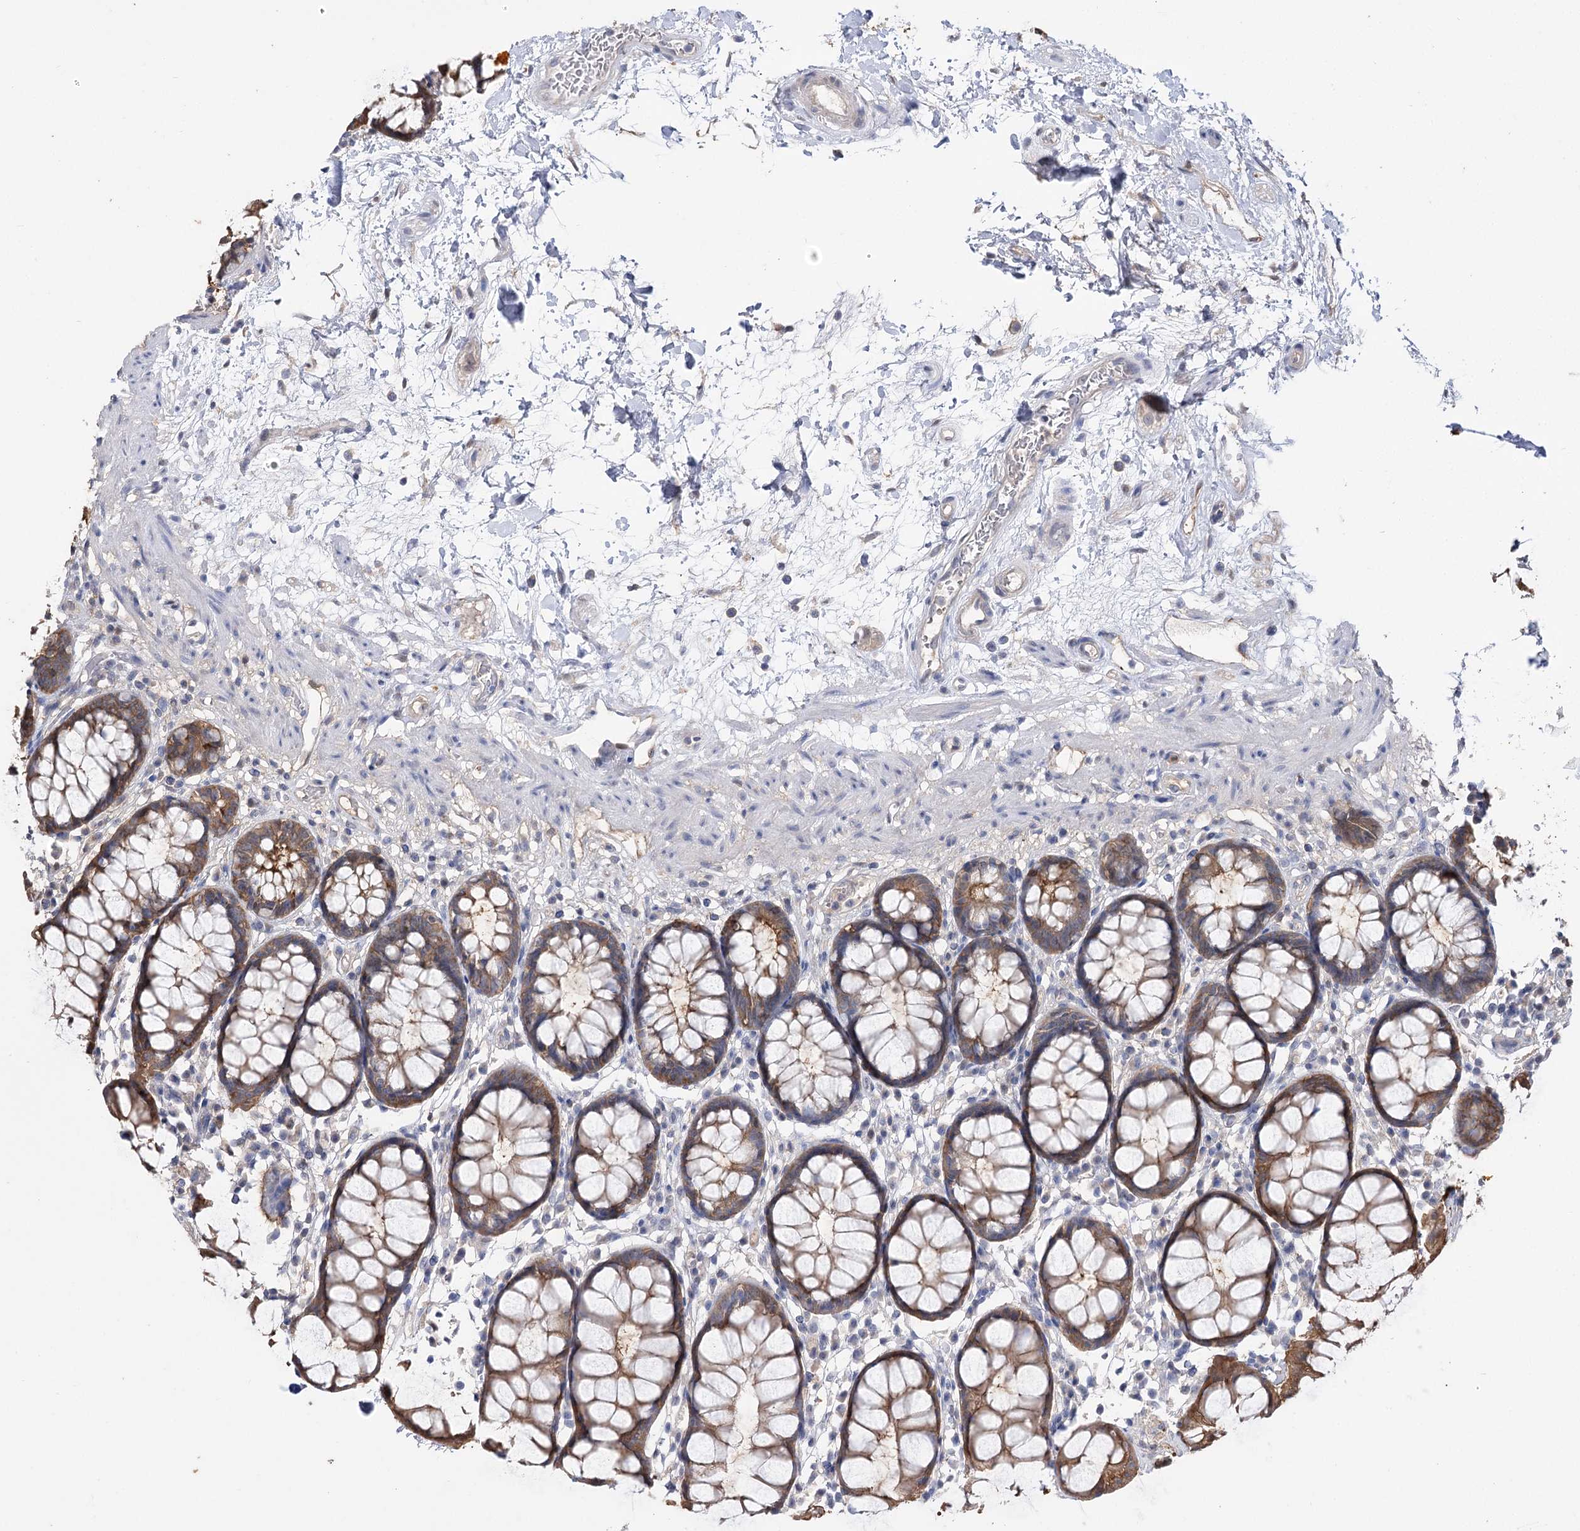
{"staining": {"intensity": "moderate", "quantity": ">75%", "location": "cytoplasmic/membranous"}, "tissue": "rectum", "cell_type": "Glandular cells", "image_type": "normal", "snomed": [{"axis": "morphology", "description": "Normal tissue, NOS"}, {"axis": "topography", "description": "Rectum"}], "caption": "Human rectum stained for a protein (brown) displays moderate cytoplasmic/membranous positive staining in approximately >75% of glandular cells.", "gene": "UGP2", "patient": {"sex": "male", "age": 64}}